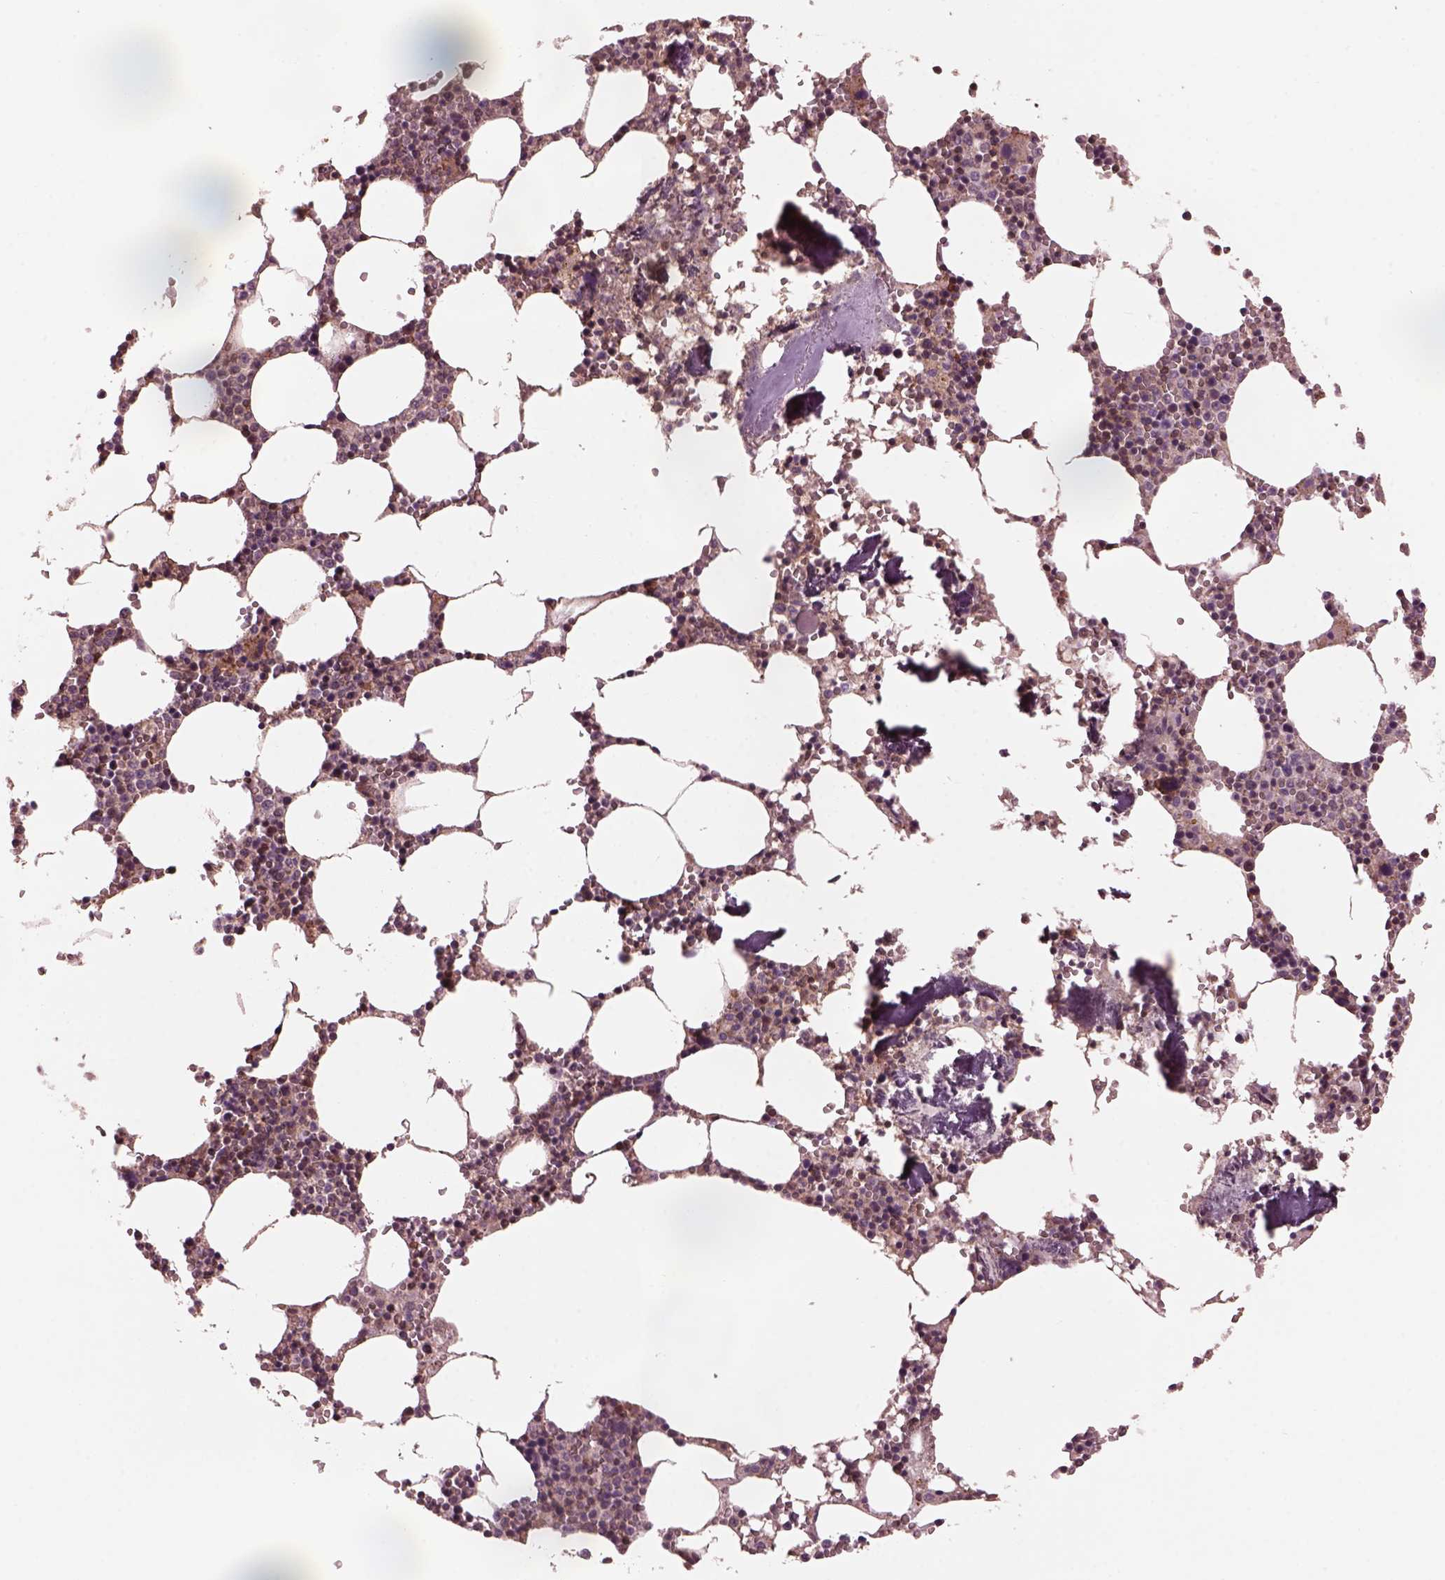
{"staining": {"intensity": "moderate", "quantity": "<25%", "location": "cytoplasmic/membranous"}, "tissue": "bone marrow", "cell_type": "Hematopoietic cells", "image_type": "normal", "snomed": [{"axis": "morphology", "description": "Normal tissue, NOS"}, {"axis": "topography", "description": "Bone marrow"}], "caption": "This photomicrograph exhibits unremarkable bone marrow stained with immunohistochemistry (IHC) to label a protein in brown. The cytoplasmic/membranous of hematopoietic cells show moderate positivity for the protein. Nuclei are counter-stained blue.", "gene": "SRI", "patient": {"sex": "female", "age": 64}}